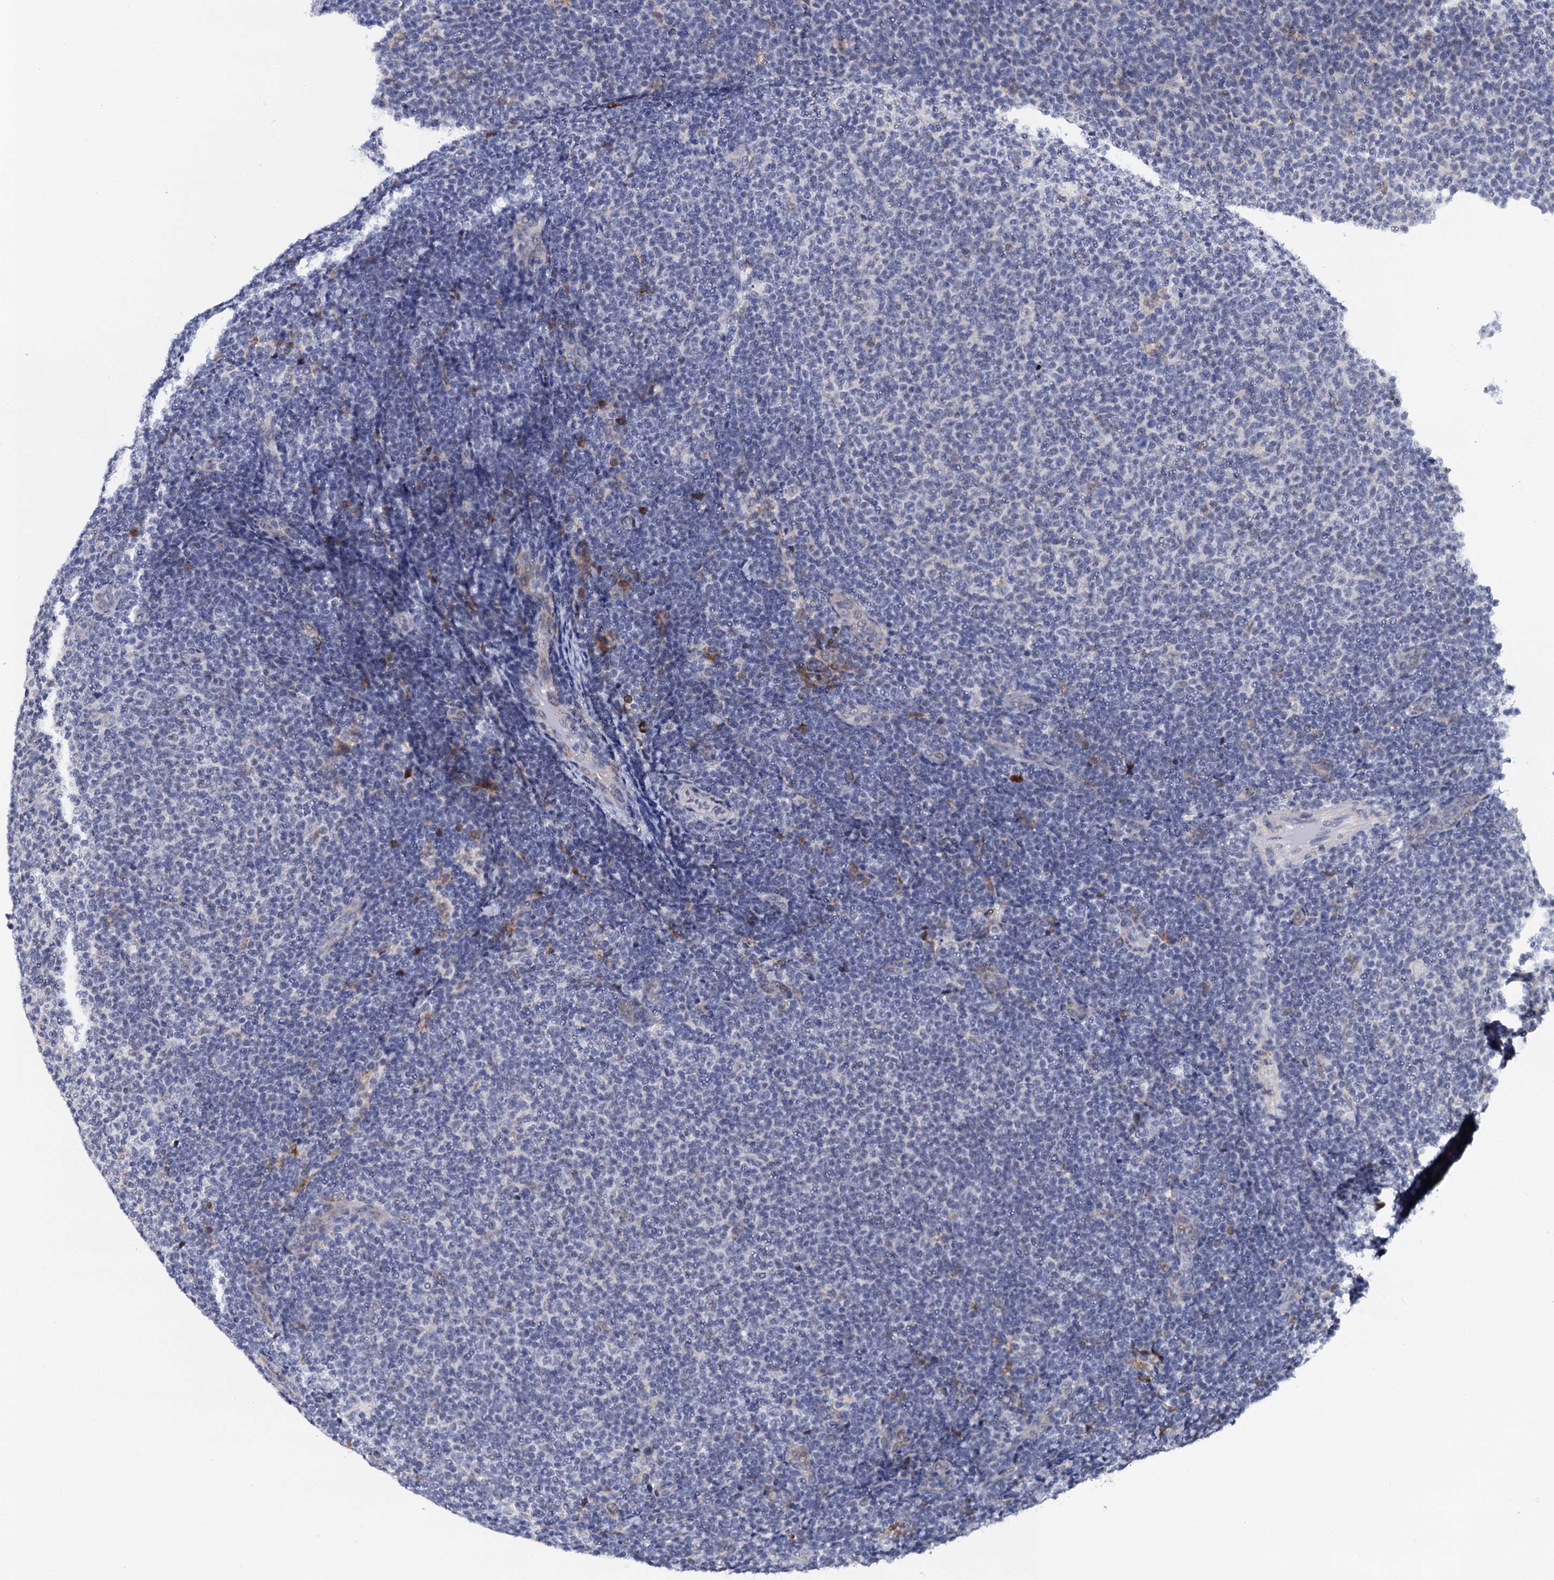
{"staining": {"intensity": "negative", "quantity": "none", "location": "none"}, "tissue": "lymphoma", "cell_type": "Tumor cells", "image_type": "cancer", "snomed": [{"axis": "morphology", "description": "Malignant lymphoma, non-Hodgkin's type, Low grade"}, {"axis": "topography", "description": "Lymph node"}], "caption": "Tumor cells are negative for protein expression in human lymphoma.", "gene": "SLC7A10", "patient": {"sex": "male", "age": 66}}